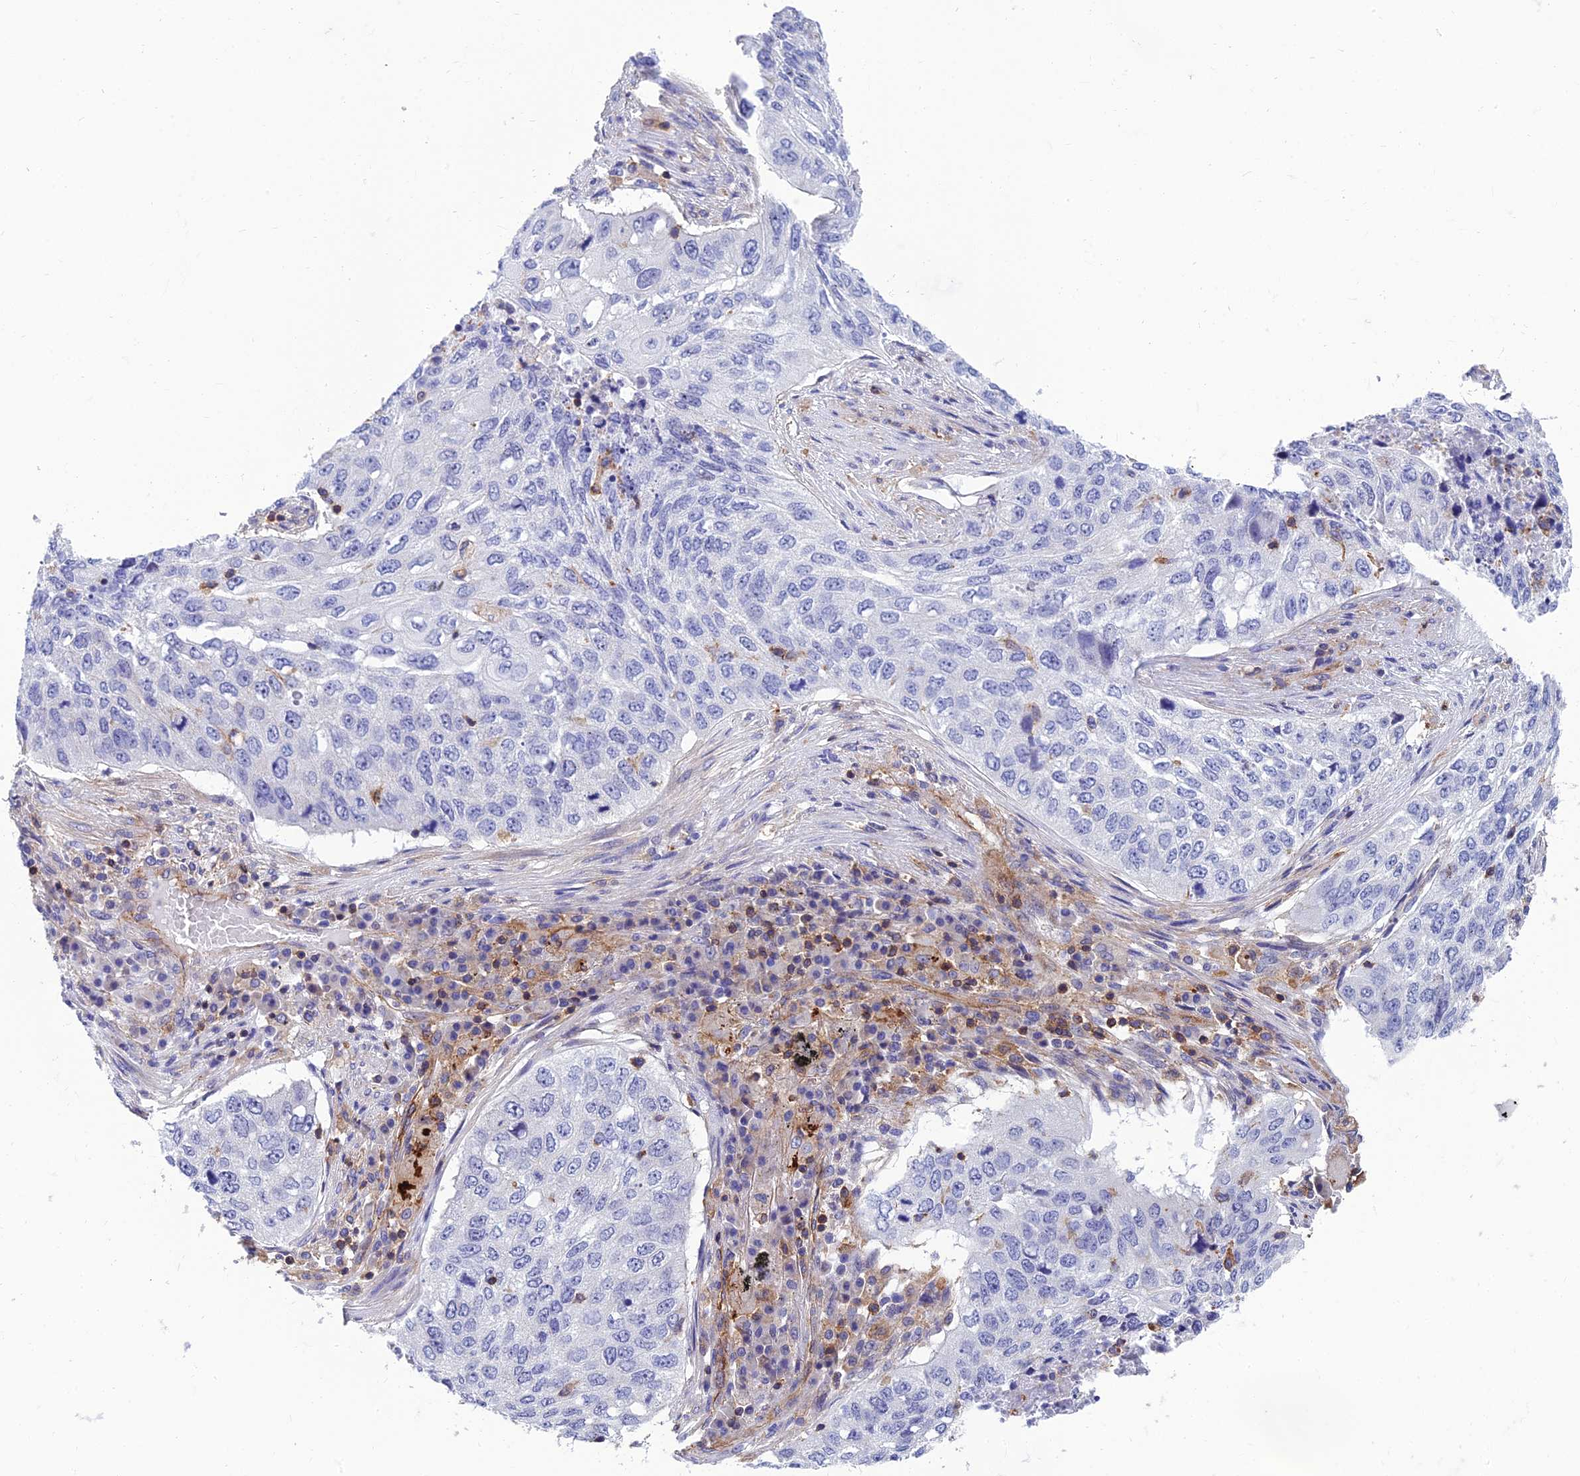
{"staining": {"intensity": "negative", "quantity": "none", "location": "none"}, "tissue": "lung cancer", "cell_type": "Tumor cells", "image_type": "cancer", "snomed": [{"axis": "morphology", "description": "Squamous cell carcinoma, NOS"}, {"axis": "topography", "description": "Lung"}], "caption": "This image is of lung cancer (squamous cell carcinoma) stained with IHC to label a protein in brown with the nuclei are counter-stained blue. There is no expression in tumor cells. The staining is performed using DAB (3,3'-diaminobenzidine) brown chromogen with nuclei counter-stained in using hematoxylin.", "gene": "PPP1R18", "patient": {"sex": "female", "age": 63}}